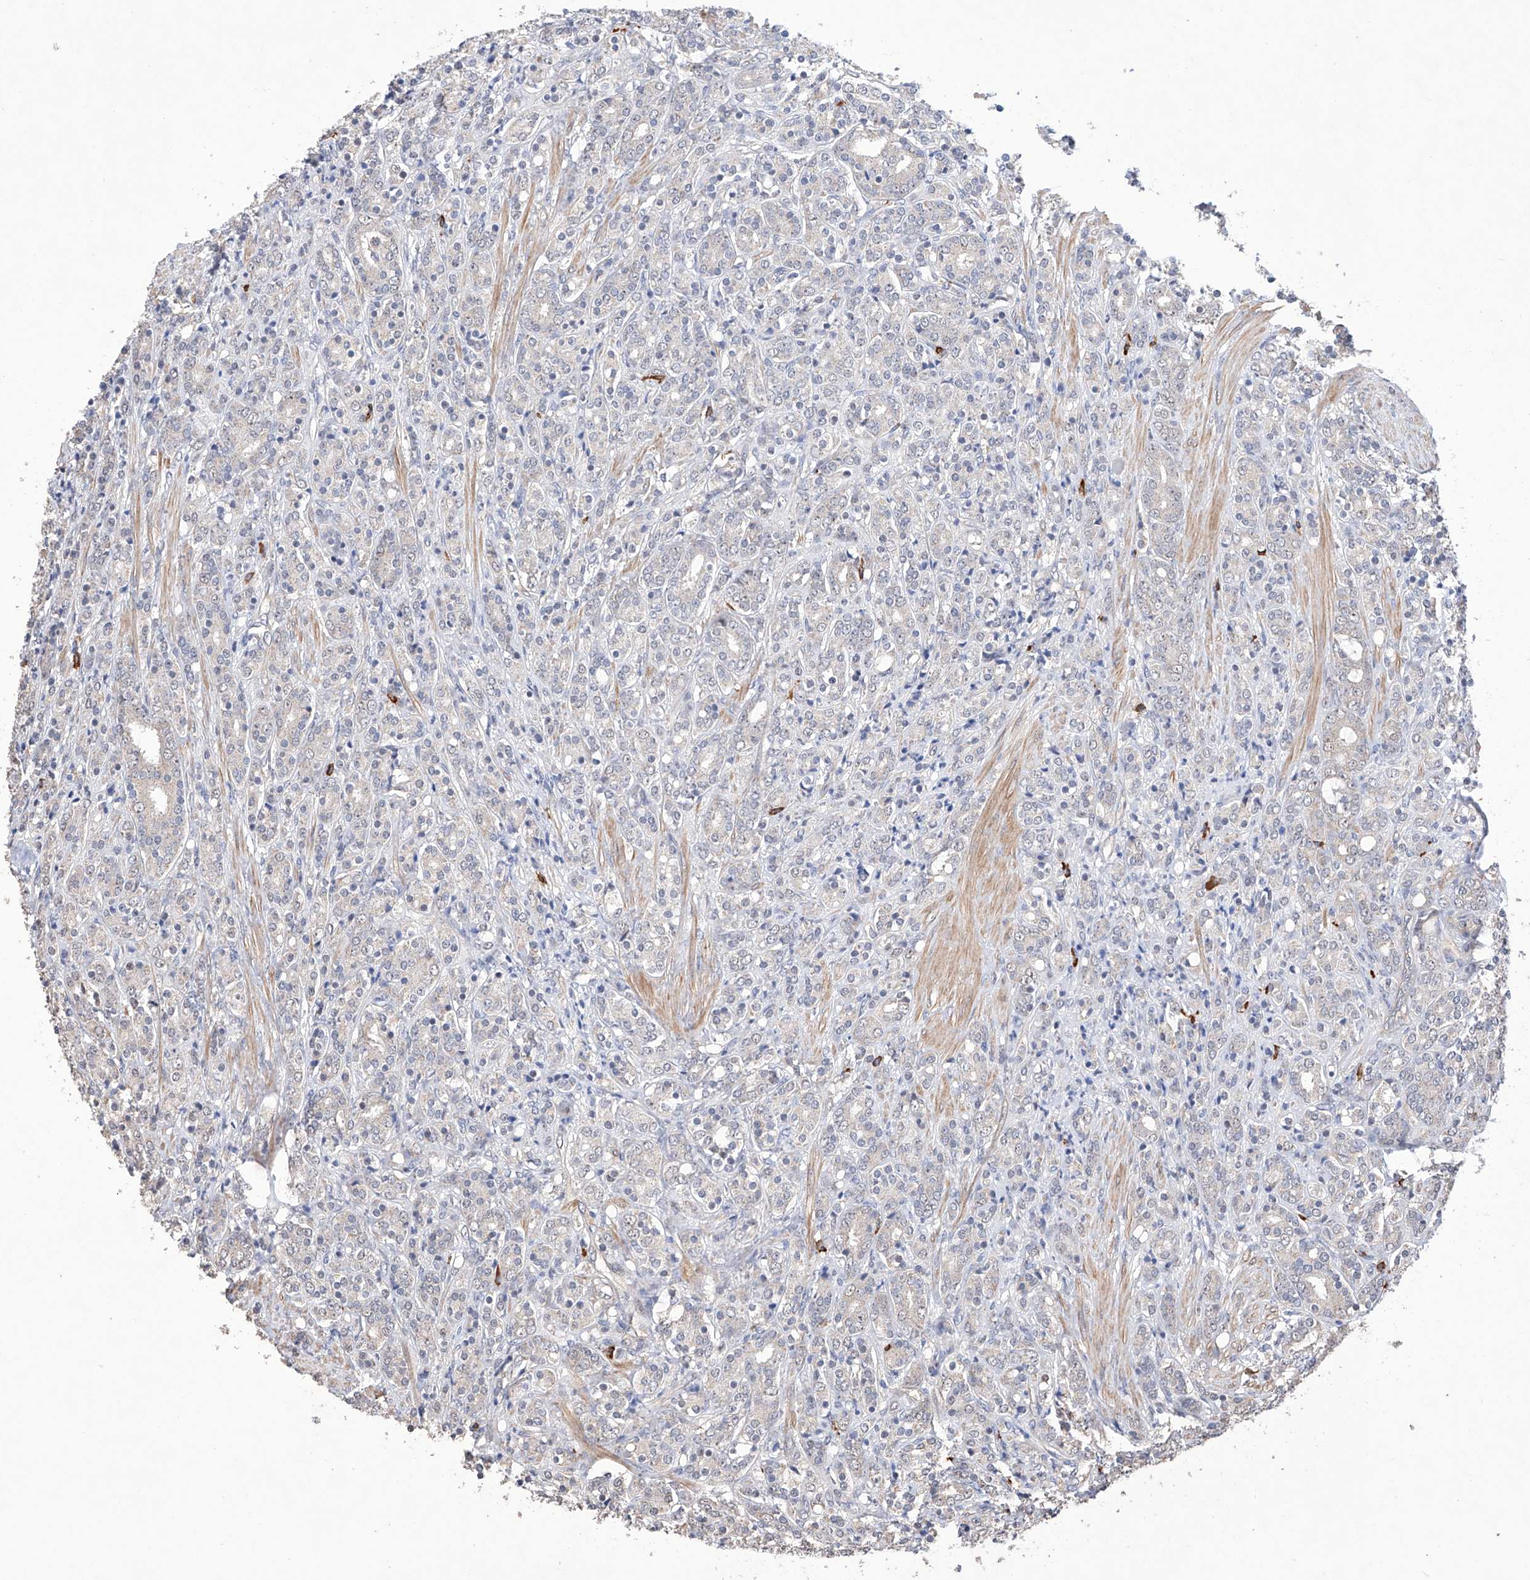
{"staining": {"intensity": "weak", "quantity": "<25%", "location": "cytoplasmic/membranous"}, "tissue": "prostate cancer", "cell_type": "Tumor cells", "image_type": "cancer", "snomed": [{"axis": "morphology", "description": "Adenocarcinoma, High grade"}, {"axis": "topography", "description": "Prostate"}], "caption": "Tumor cells show no significant protein positivity in prostate adenocarcinoma (high-grade).", "gene": "AFG1L", "patient": {"sex": "male", "age": 62}}